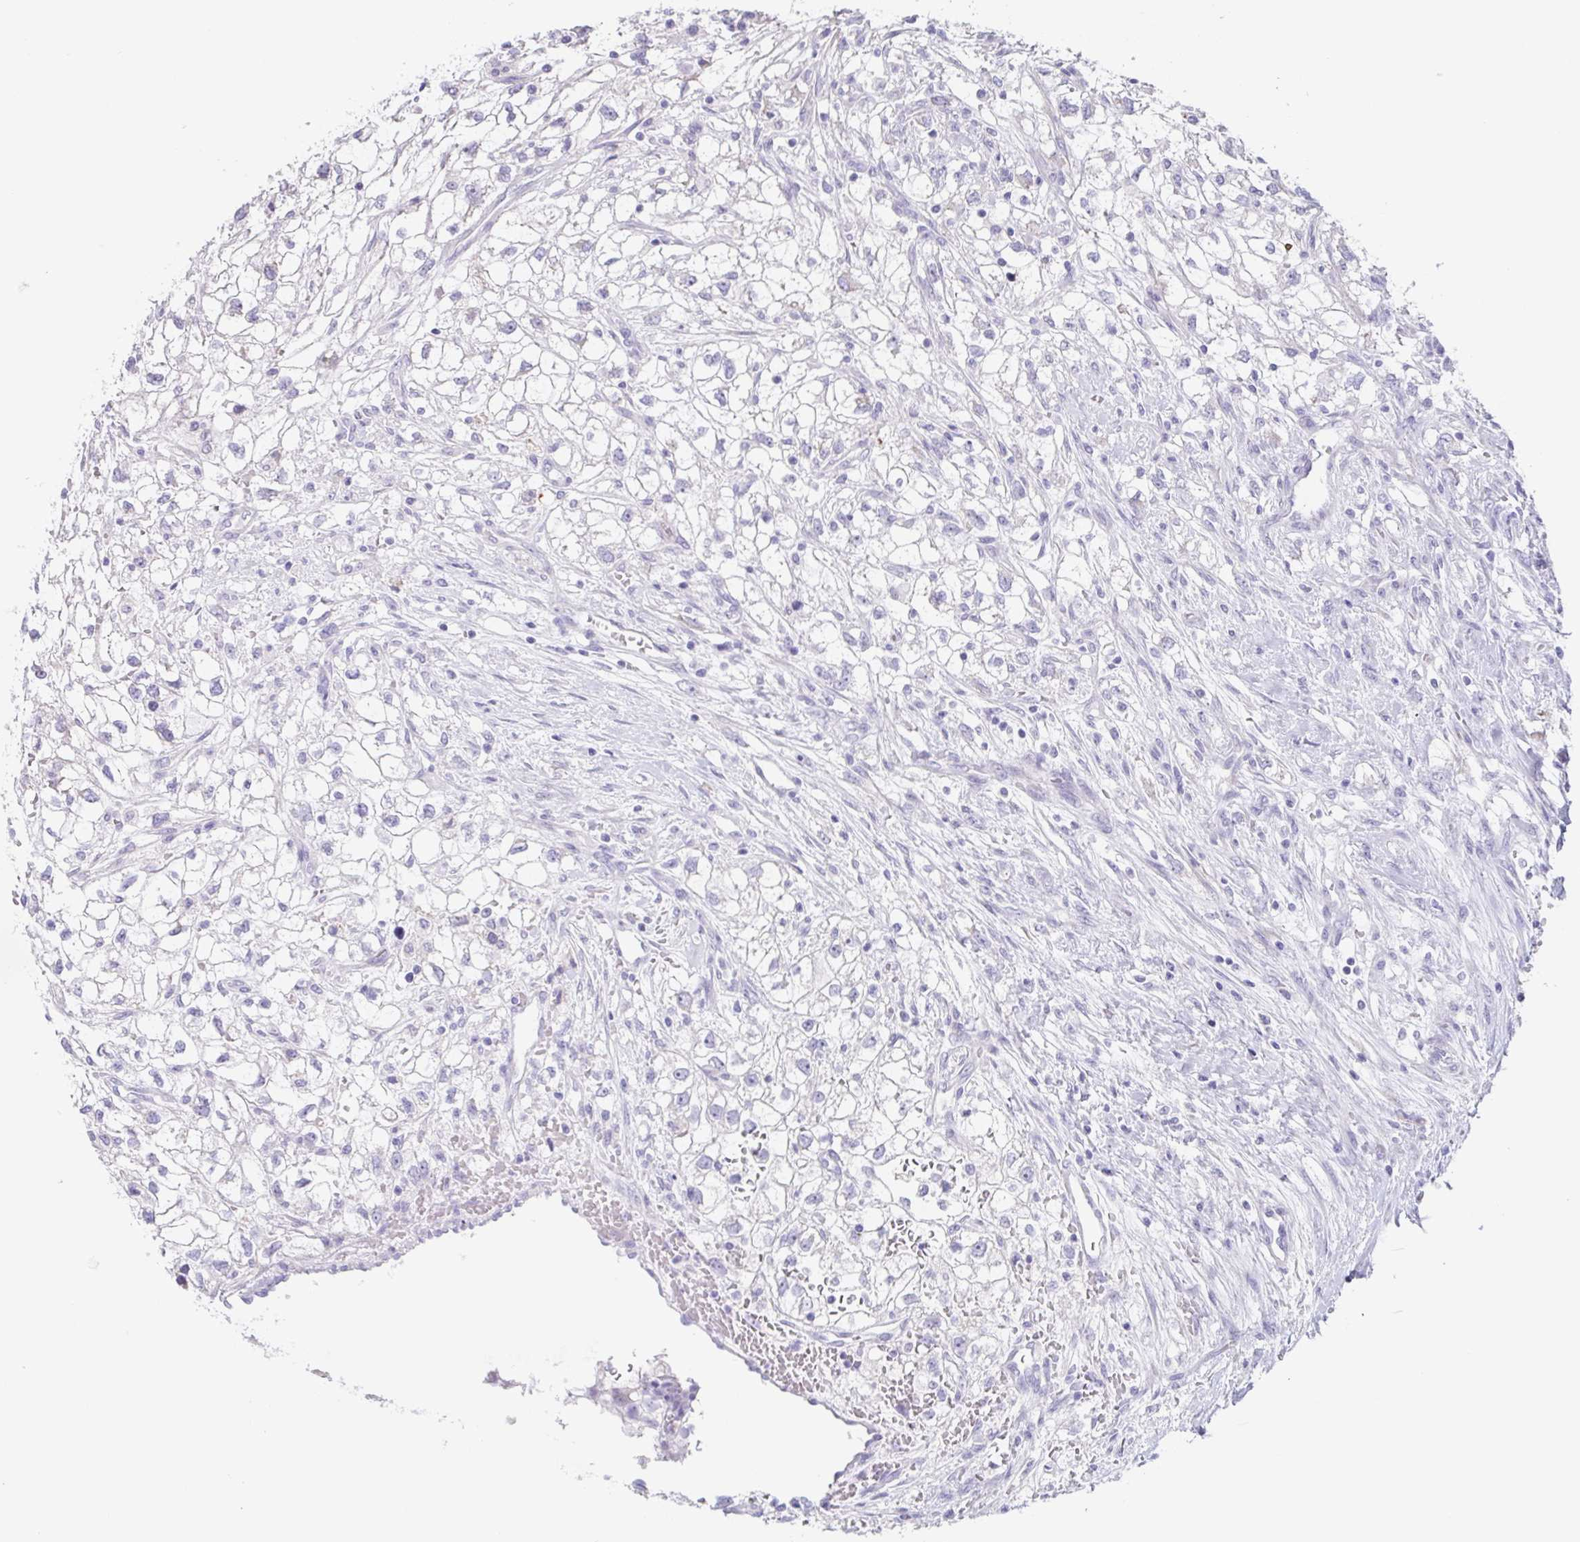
{"staining": {"intensity": "negative", "quantity": "none", "location": "none"}, "tissue": "renal cancer", "cell_type": "Tumor cells", "image_type": "cancer", "snomed": [{"axis": "morphology", "description": "Adenocarcinoma, NOS"}, {"axis": "topography", "description": "Kidney"}], "caption": "Protein analysis of adenocarcinoma (renal) reveals no significant expression in tumor cells.", "gene": "HDGFL1", "patient": {"sex": "male", "age": 59}}